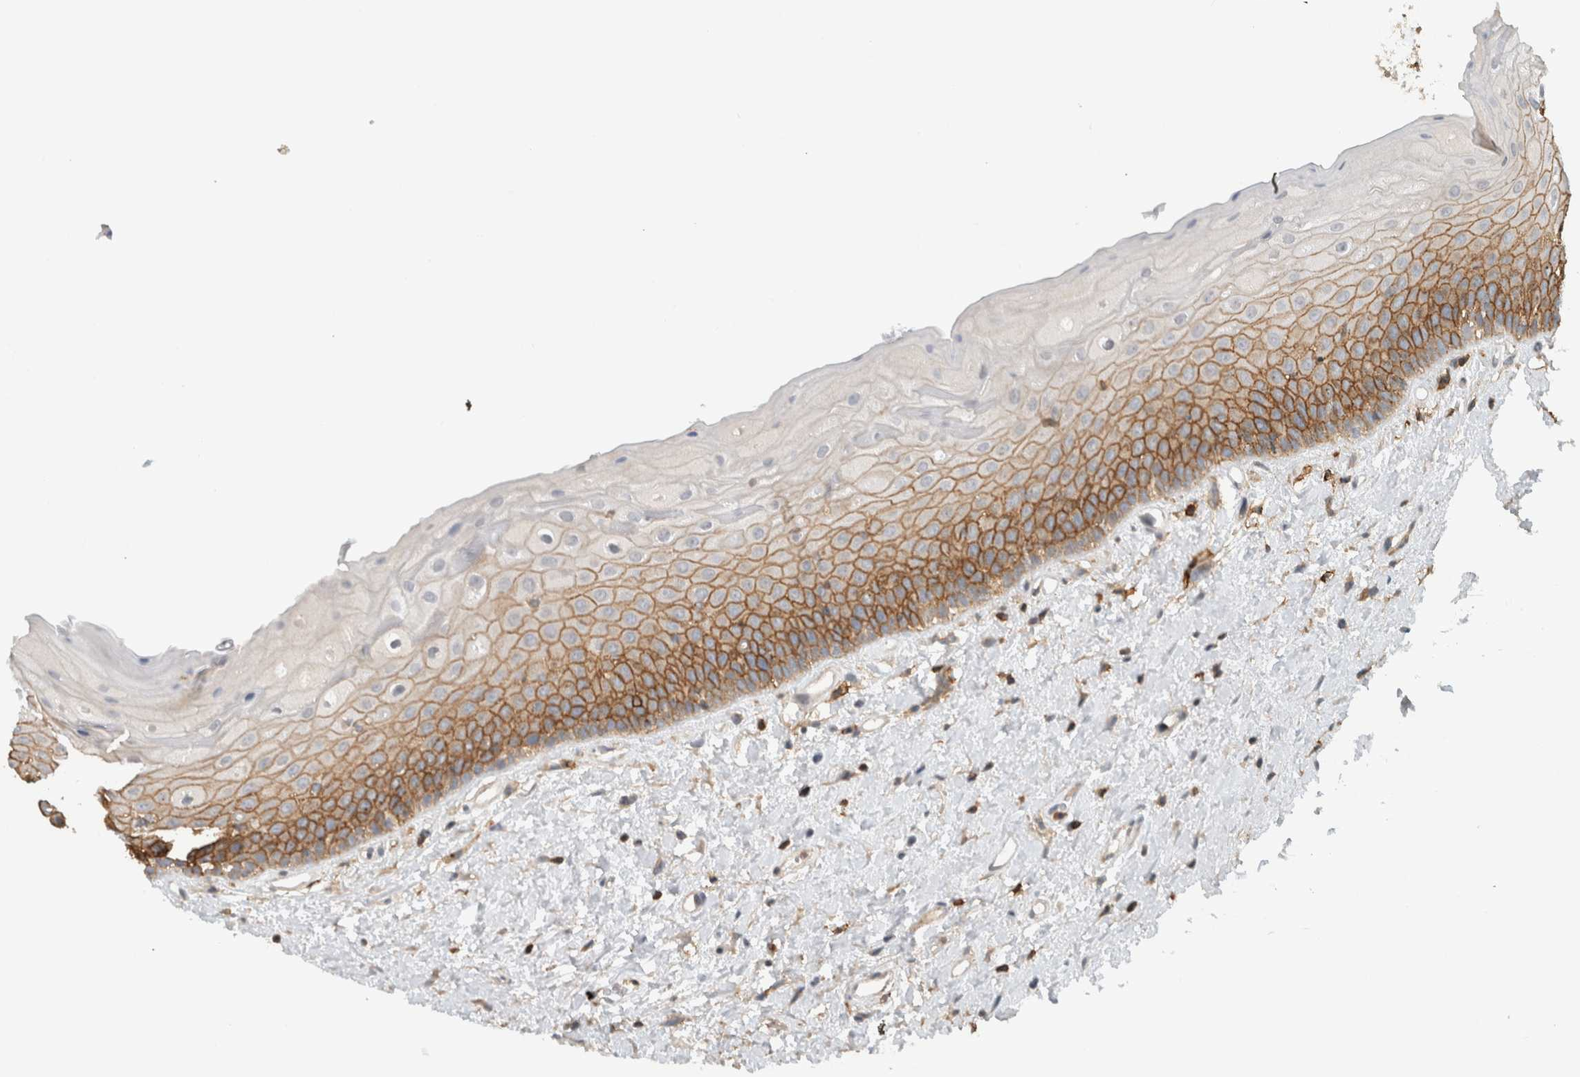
{"staining": {"intensity": "moderate", "quantity": "25%-75%", "location": "cytoplasmic/membranous"}, "tissue": "oral mucosa", "cell_type": "Squamous epithelial cells", "image_type": "normal", "snomed": [{"axis": "morphology", "description": "Normal tissue, NOS"}, {"axis": "topography", "description": "Oral tissue"}], "caption": "About 25%-75% of squamous epithelial cells in benign human oral mucosa reveal moderate cytoplasmic/membranous protein staining as visualized by brown immunohistochemical staining.", "gene": "ERCC6L2", "patient": {"sex": "female", "age": 76}}